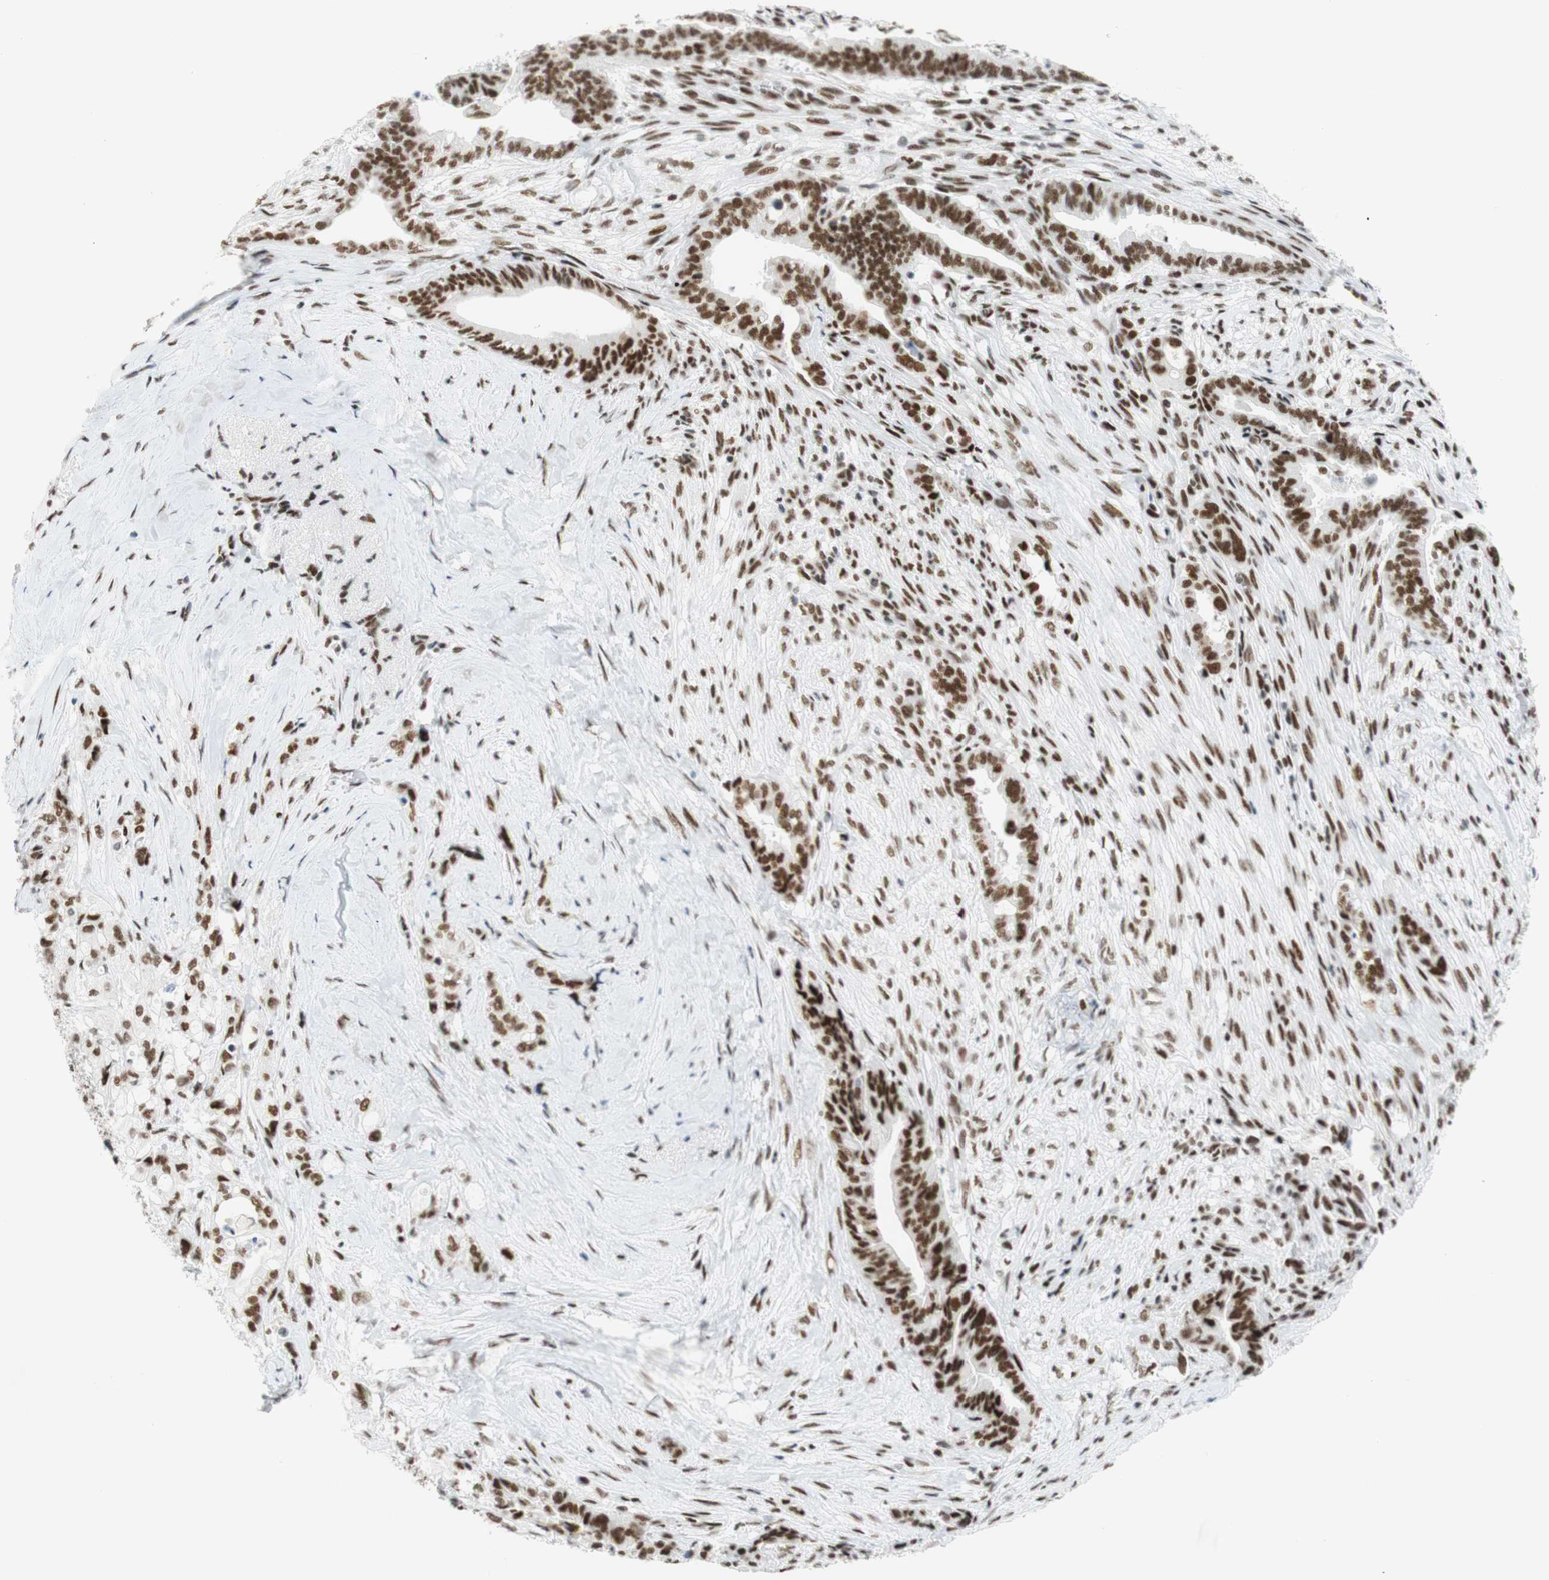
{"staining": {"intensity": "strong", "quantity": "25%-75%", "location": "nuclear"}, "tissue": "pancreatic cancer", "cell_type": "Tumor cells", "image_type": "cancer", "snomed": [{"axis": "morphology", "description": "Adenocarcinoma, NOS"}, {"axis": "topography", "description": "Pancreas"}], "caption": "This micrograph reveals adenocarcinoma (pancreatic) stained with IHC to label a protein in brown. The nuclear of tumor cells show strong positivity for the protein. Nuclei are counter-stained blue.", "gene": "RNF20", "patient": {"sex": "male", "age": 70}}